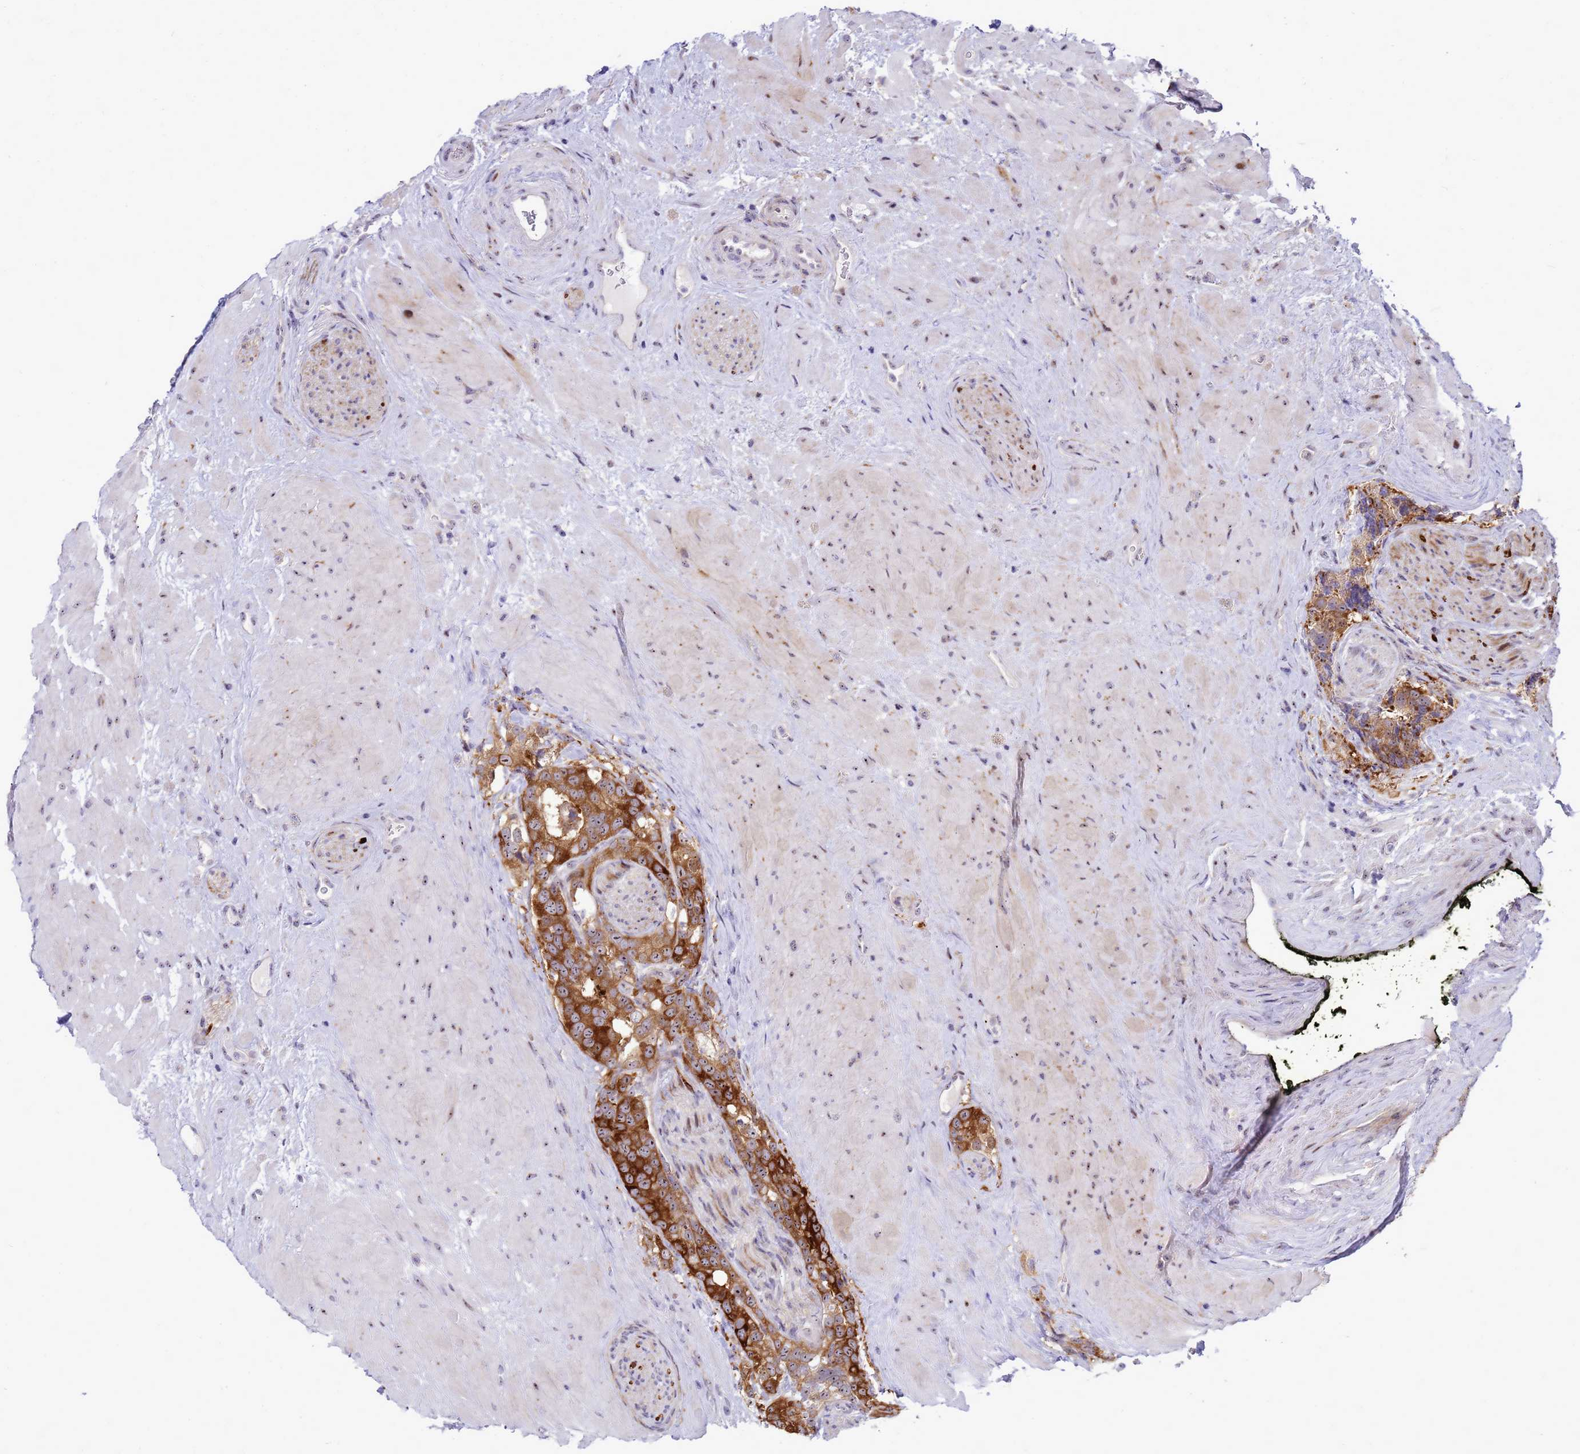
{"staining": {"intensity": "strong", "quantity": ">75%", "location": "cytoplasmic/membranous,nuclear"}, "tissue": "prostate cancer", "cell_type": "Tumor cells", "image_type": "cancer", "snomed": [{"axis": "morphology", "description": "Adenocarcinoma, High grade"}, {"axis": "topography", "description": "Prostate"}], "caption": "Immunohistochemical staining of human high-grade adenocarcinoma (prostate) displays high levels of strong cytoplasmic/membranous and nuclear protein staining in approximately >75% of tumor cells.", "gene": "RSPO1", "patient": {"sex": "male", "age": 74}}